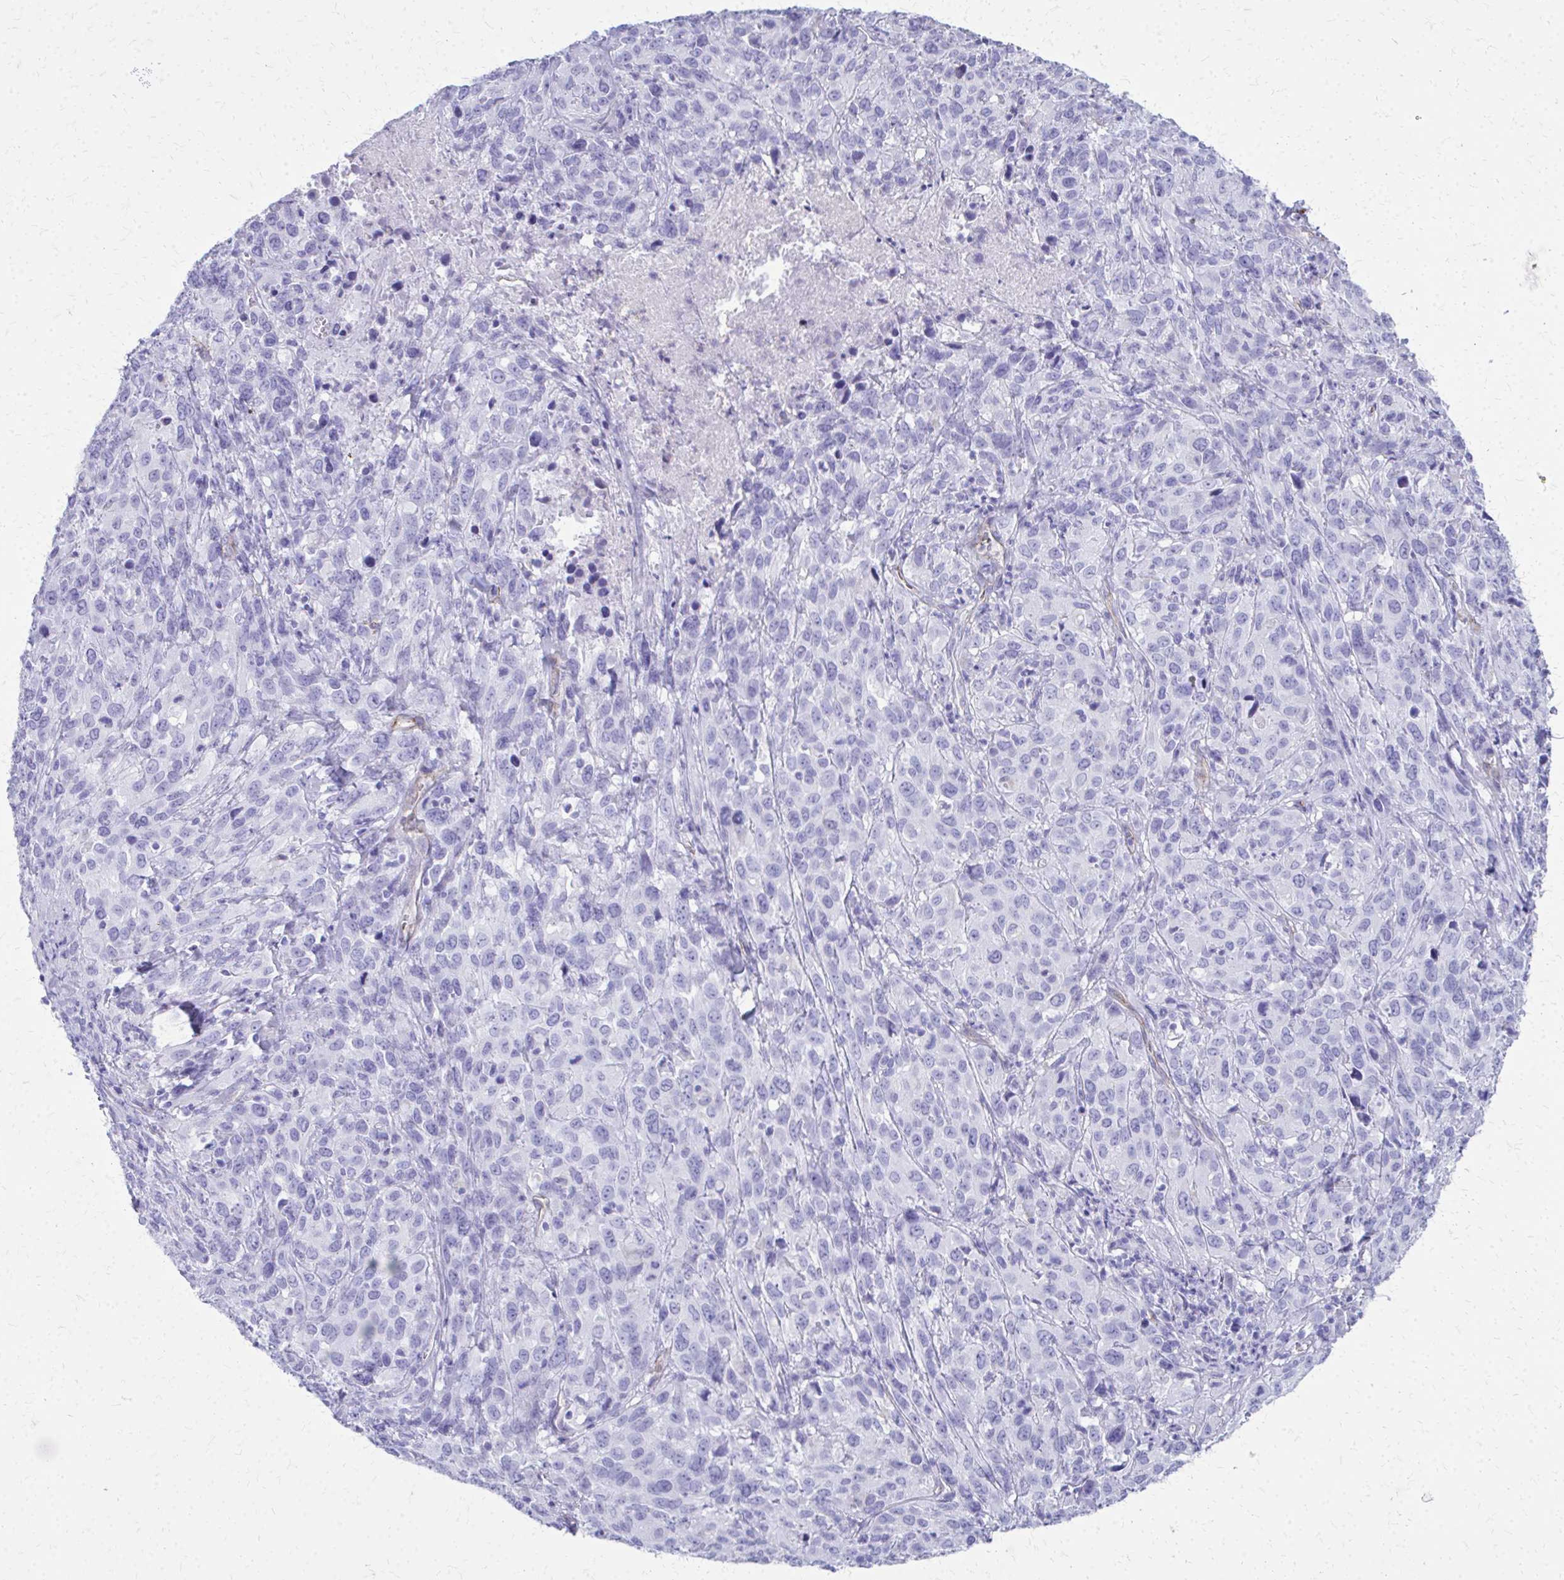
{"staining": {"intensity": "negative", "quantity": "none", "location": "none"}, "tissue": "cervical cancer", "cell_type": "Tumor cells", "image_type": "cancer", "snomed": [{"axis": "morphology", "description": "Normal tissue, NOS"}, {"axis": "morphology", "description": "Squamous cell carcinoma, NOS"}, {"axis": "topography", "description": "Cervix"}], "caption": "An IHC image of cervical cancer (squamous cell carcinoma) is shown. There is no staining in tumor cells of cervical cancer (squamous cell carcinoma).", "gene": "TPSG1", "patient": {"sex": "female", "age": 51}}